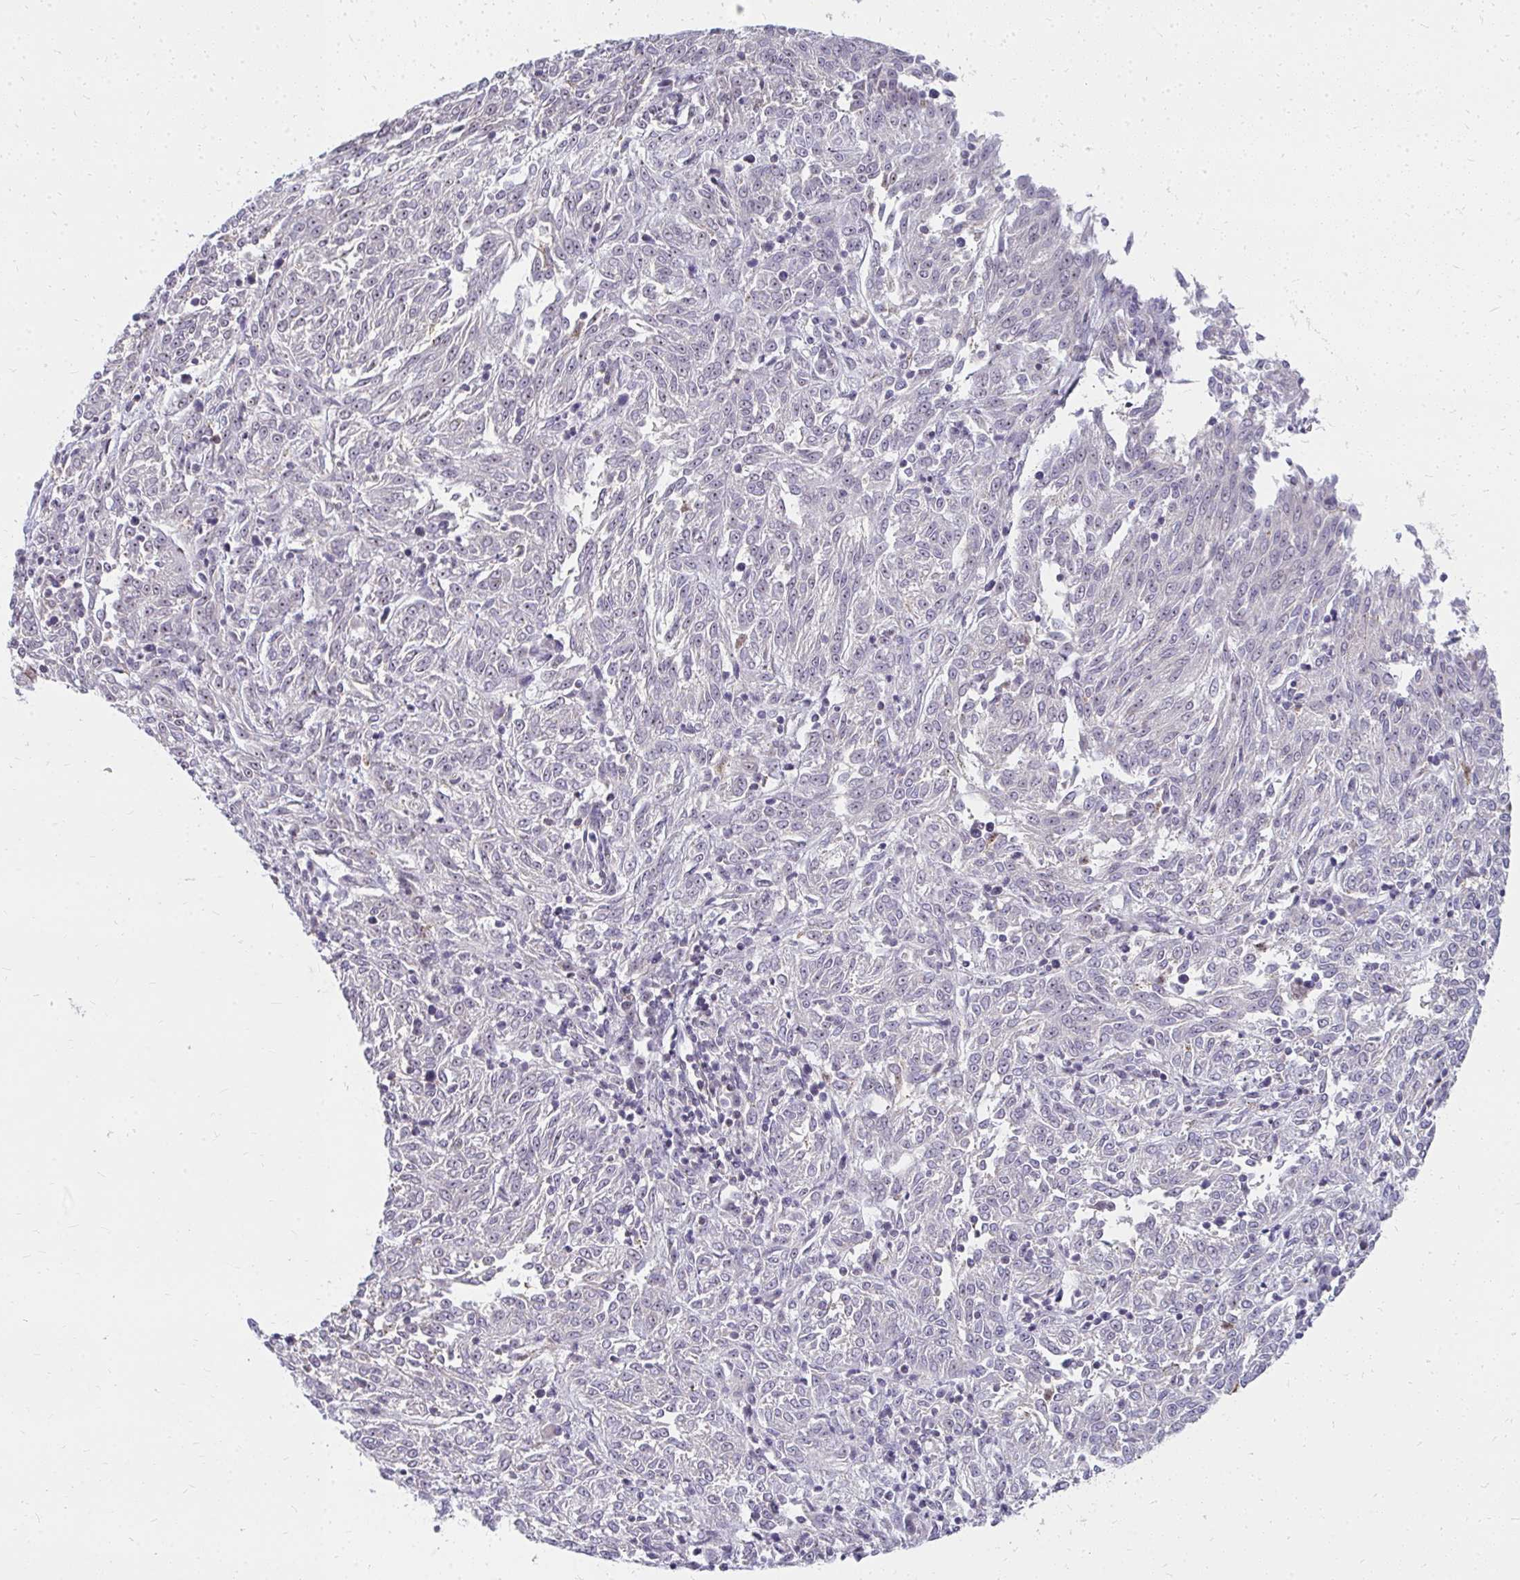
{"staining": {"intensity": "weak", "quantity": "<25%", "location": "nuclear"}, "tissue": "melanoma", "cell_type": "Tumor cells", "image_type": "cancer", "snomed": [{"axis": "morphology", "description": "Malignant melanoma, NOS"}, {"axis": "topography", "description": "Skin"}], "caption": "A high-resolution photomicrograph shows immunohistochemistry staining of melanoma, which exhibits no significant expression in tumor cells.", "gene": "FAM9A", "patient": {"sex": "female", "age": 72}}